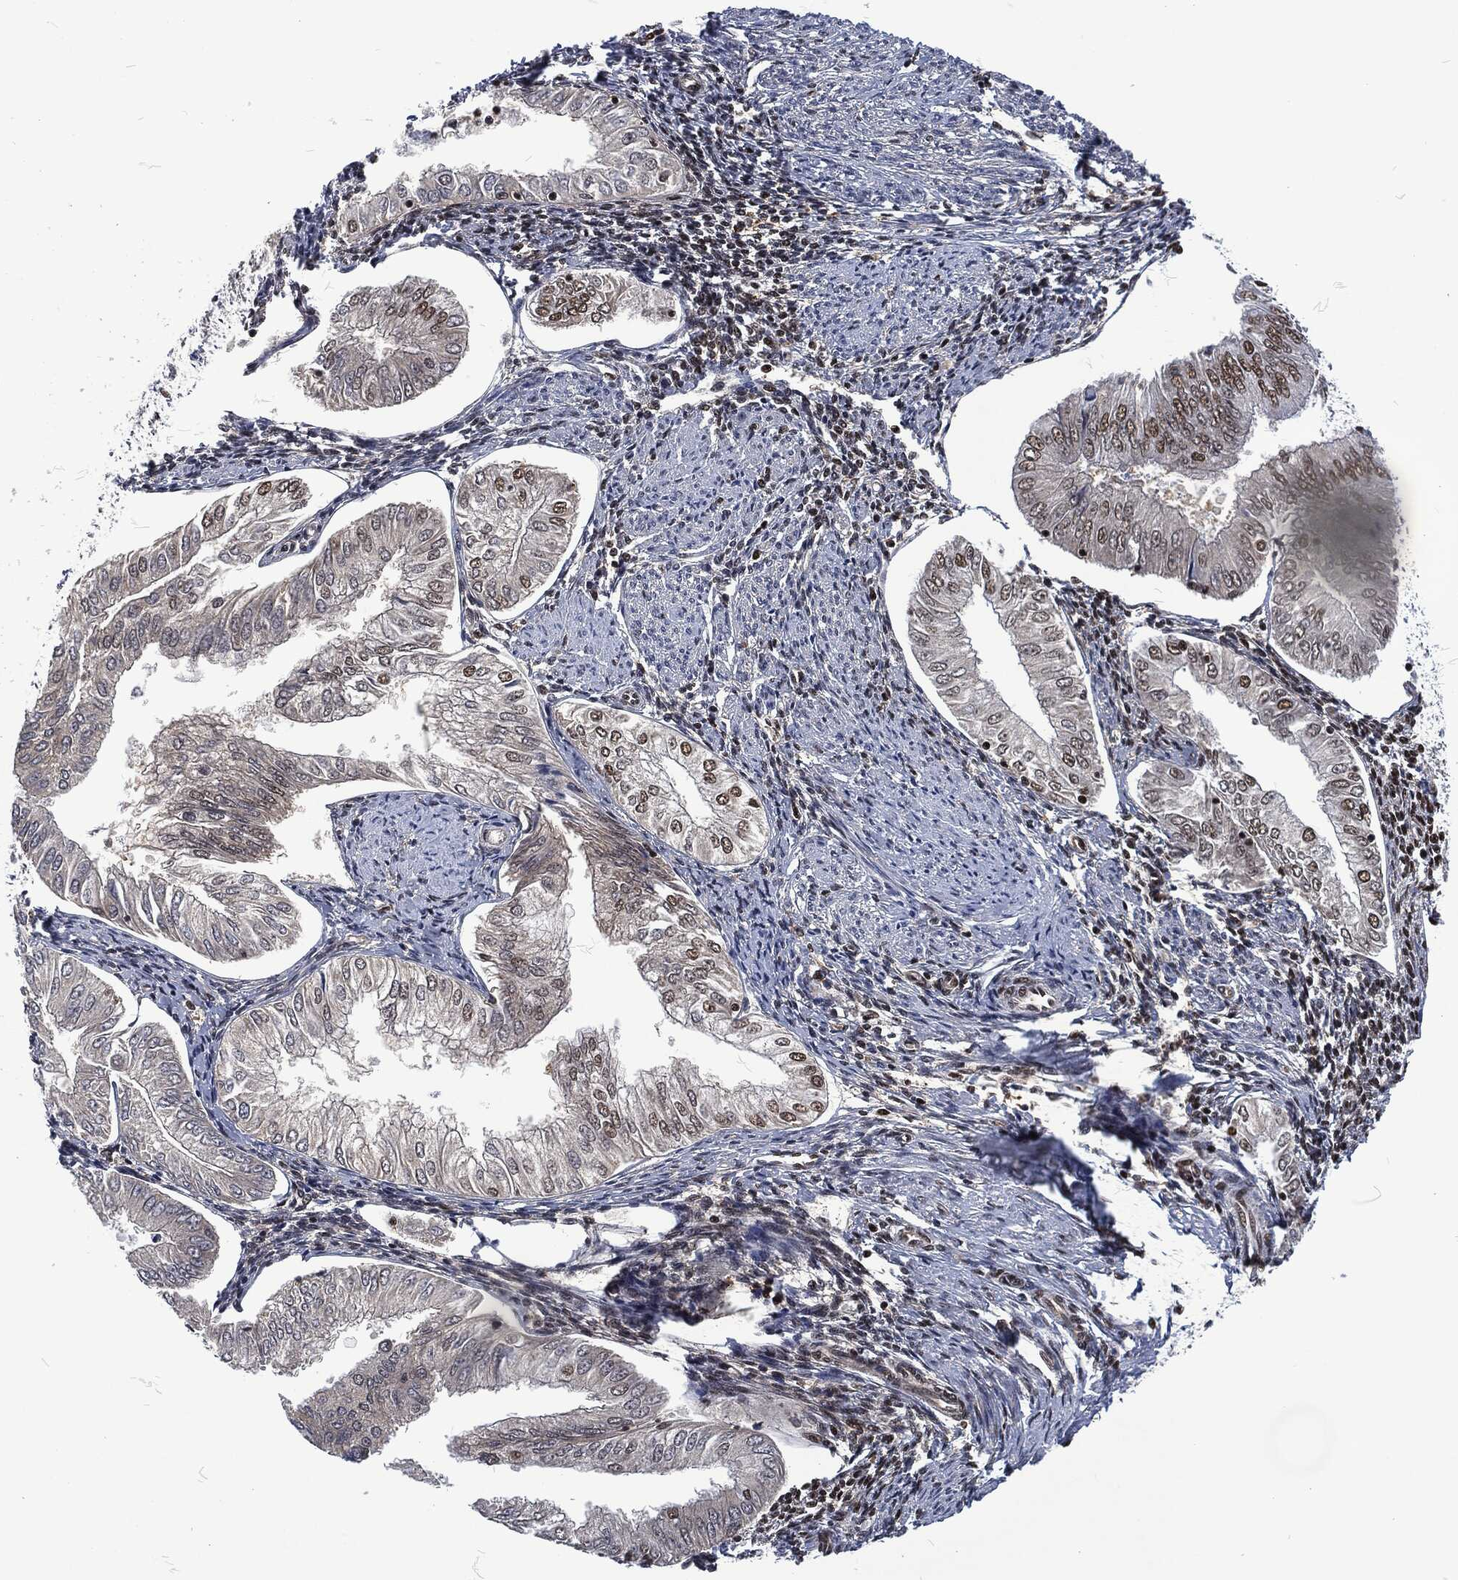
{"staining": {"intensity": "moderate", "quantity": "<25%", "location": "nuclear"}, "tissue": "endometrial cancer", "cell_type": "Tumor cells", "image_type": "cancer", "snomed": [{"axis": "morphology", "description": "Adenocarcinoma, NOS"}, {"axis": "topography", "description": "Endometrium"}], "caption": "Endometrial cancer stained for a protein displays moderate nuclear positivity in tumor cells.", "gene": "DCPS", "patient": {"sex": "female", "age": 53}}